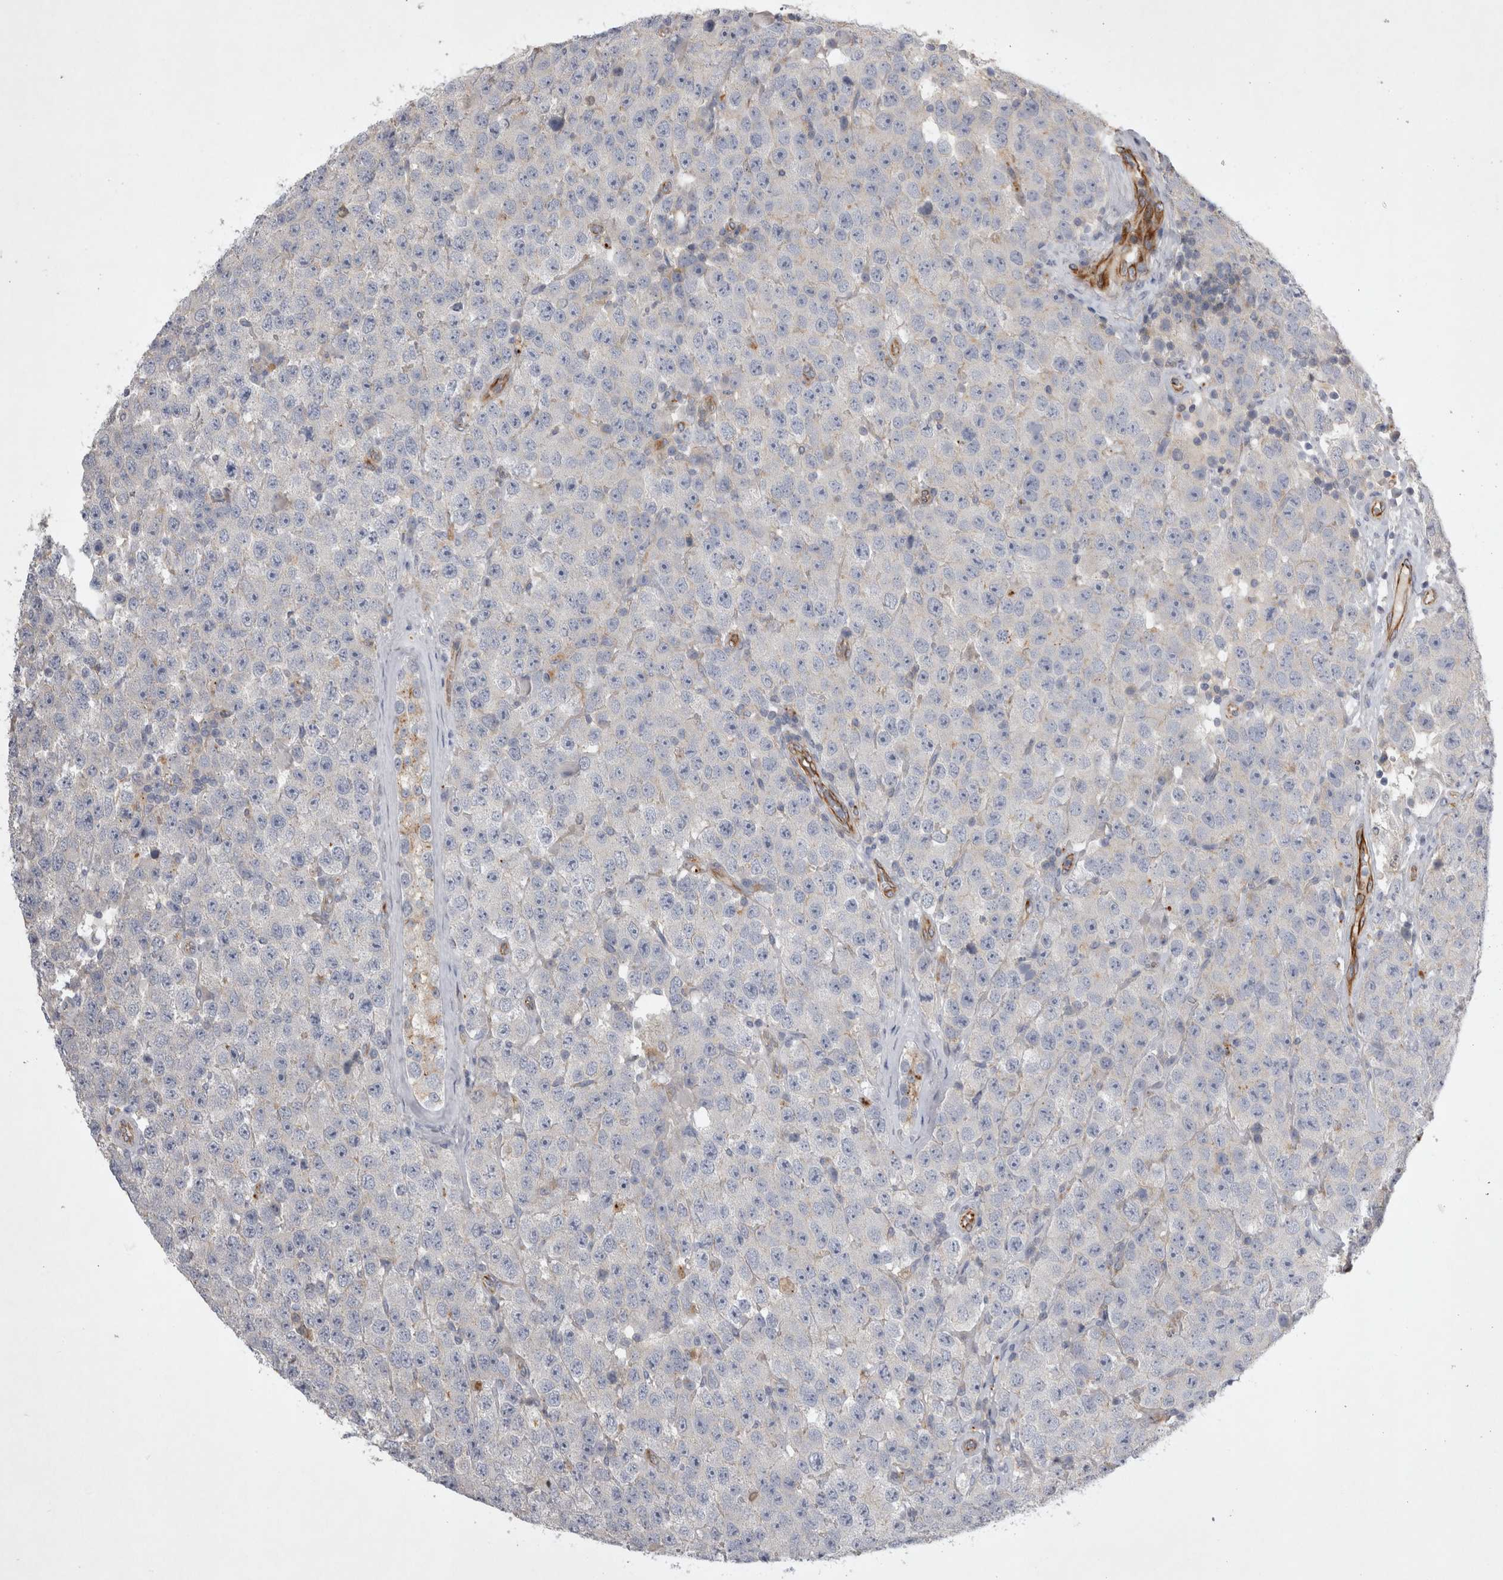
{"staining": {"intensity": "negative", "quantity": "none", "location": "none"}, "tissue": "testis cancer", "cell_type": "Tumor cells", "image_type": "cancer", "snomed": [{"axis": "morphology", "description": "Seminoma, NOS"}, {"axis": "morphology", "description": "Carcinoma, Embryonal, NOS"}, {"axis": "topography", "description": "Testis"}], "caption": "Immunohistochemistry photomicrograph of neoplastic tissue: testis cancer (seminoma) stained with DAB exhibits no significant protein positivity in tumor cells. (IHC, brightfield microscopy, high magnification).", "gene": "STRADB", "patient": {"sex": "male", "age": 28}}